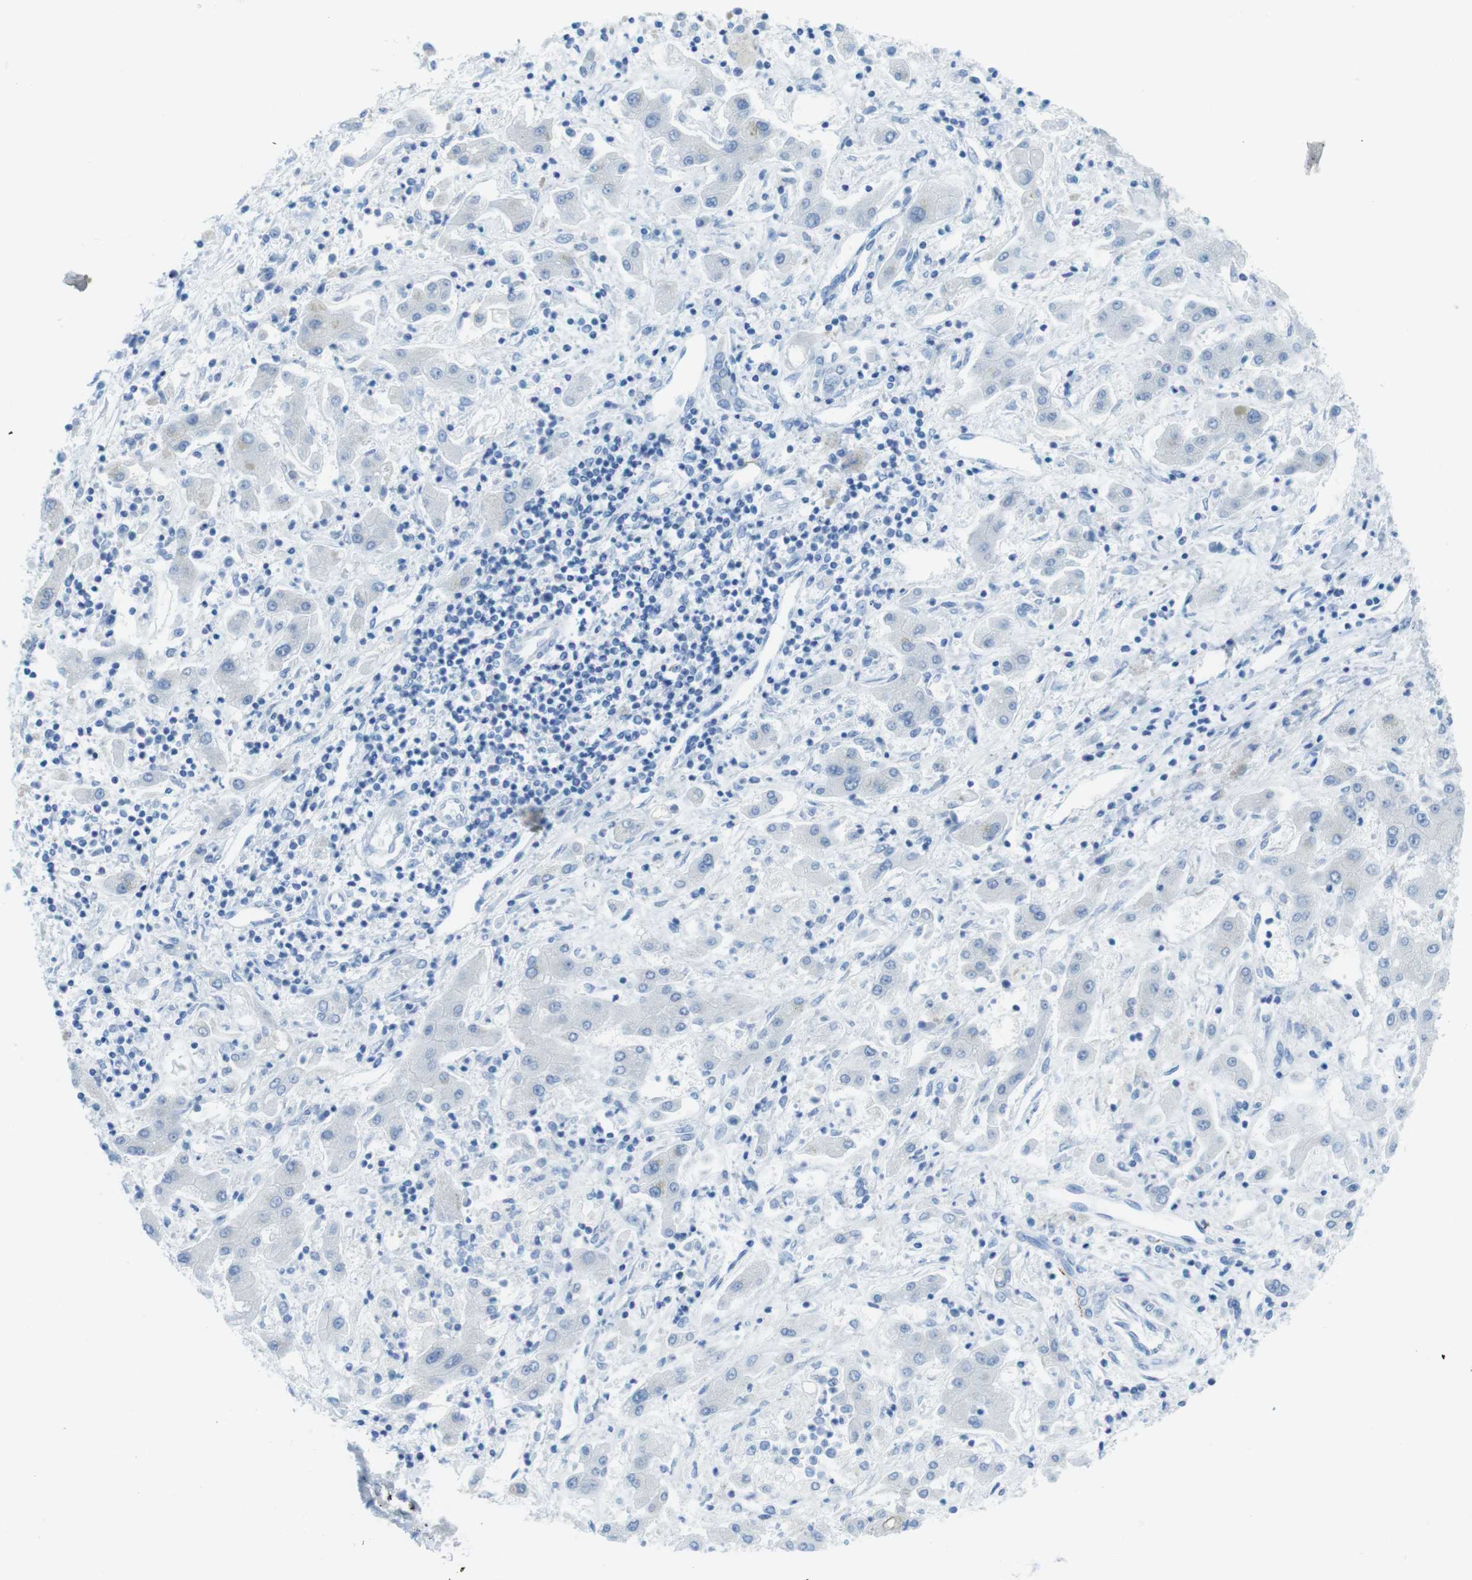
{"staining": {"intensity": "negative", "quantity": "none", "location": "none"}, "tissue": "liver cancer", "cell_type": "Tumor cells", "image_type": "cancer", "snomed": [{"axis": "morphology", "description": "Cholangiocarcinoma"}, {"axis": "topography", "description": "Liver"}], "caption": "This is an IHC micrograph of liver cholangiocarcinoma. There is no staining in tumor cells.", "gene": "GAP43", "patient": {"sex": "male", "age": 50}}